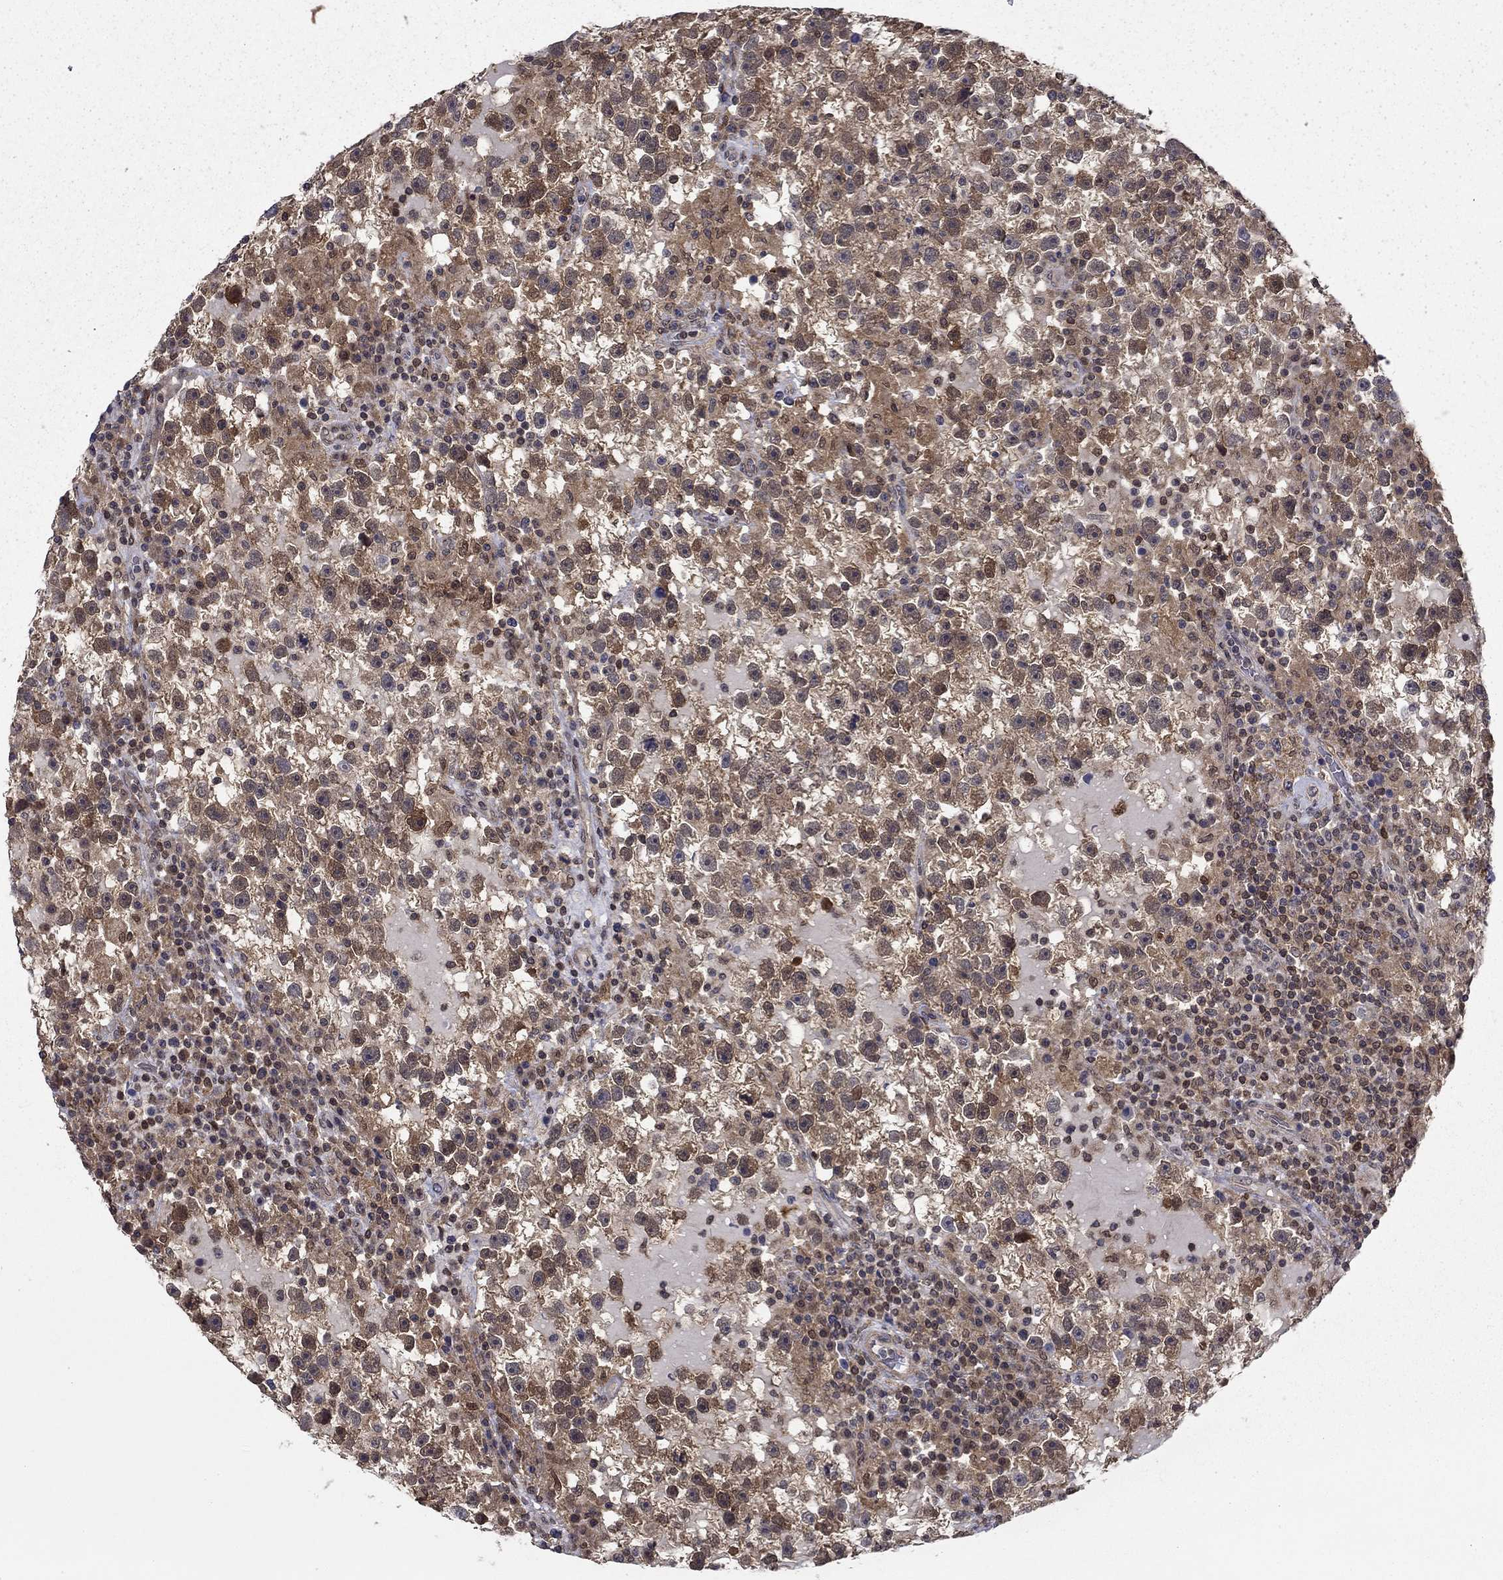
{"staining": {"intensity": "weak", "quantity": "25%-75%", "location": "cytoplasmic/membranous"}, "tissue": "testis cancer", "cell_type": "Tumor cells", "image_type": "cancer", "snomed": [{"axis": "morphology", "description": "Seminoma, NOS"}, {"axis": "topography", "description": "Testis"}], "caption": "Testis seminoma tissue exhibits weak cytoplasmic/membranous positivity in approximately 25%-75% of tumor cells, visualized by immunohistochemistry. (Brightfield microscopy of DAB IHC at high magnification).", "gene": "NIT2", "patient": {"sex": "male", "age": 47}}